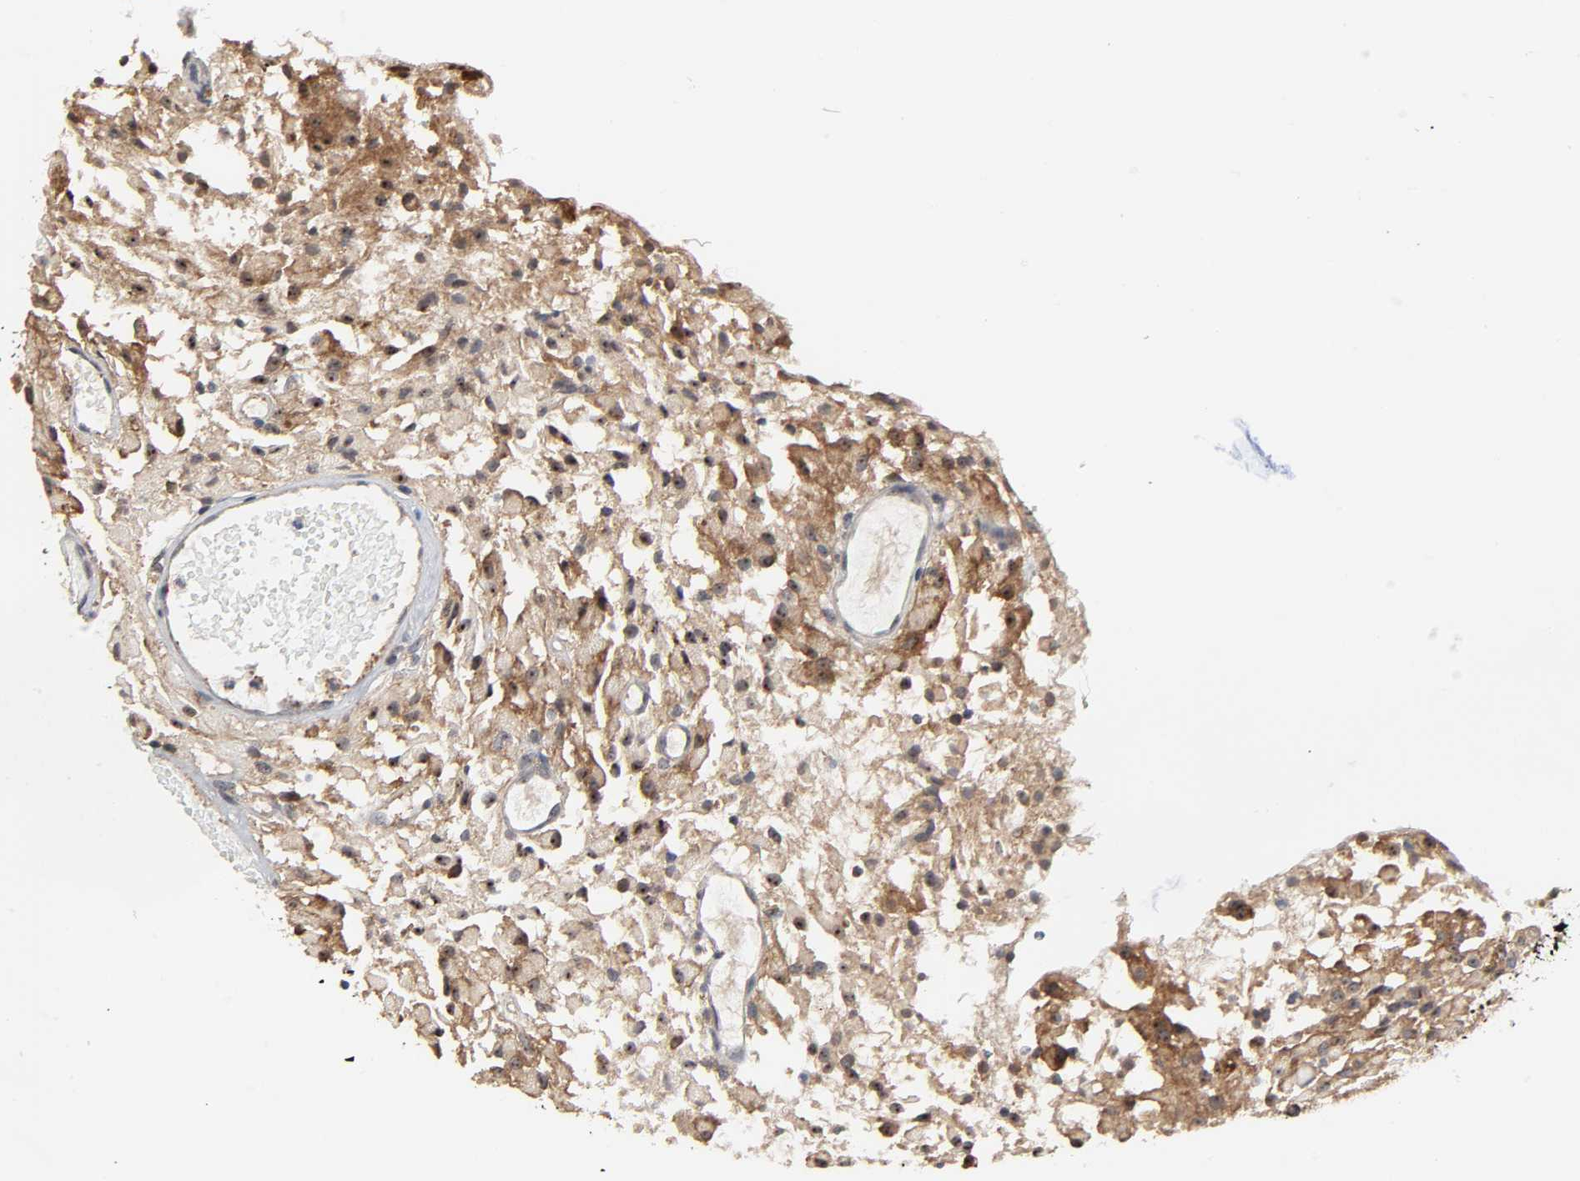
{"staining": {"intensity": "weak", "quantity": ">75%", "location": "cytoplasmic/membranous,nuclear"}, "tissue": "glioma", "cell_type": "Tumor cells", "image_type": "cancer", "snomed": [{"axis": "morphology", "description": "Glioma, malignant, High grade"}, {"axis": "topography", "description": "Brain"}], "caption": "An immunohistochemistry (IHC) image of tumor tissue is shown. Protein staining in brown shows weak cytoplasmic/membranous and nuclear positivity in glioma within tumor cells.", "gene": "DDX10", "patient": {"sex": "female", "age": 59}}